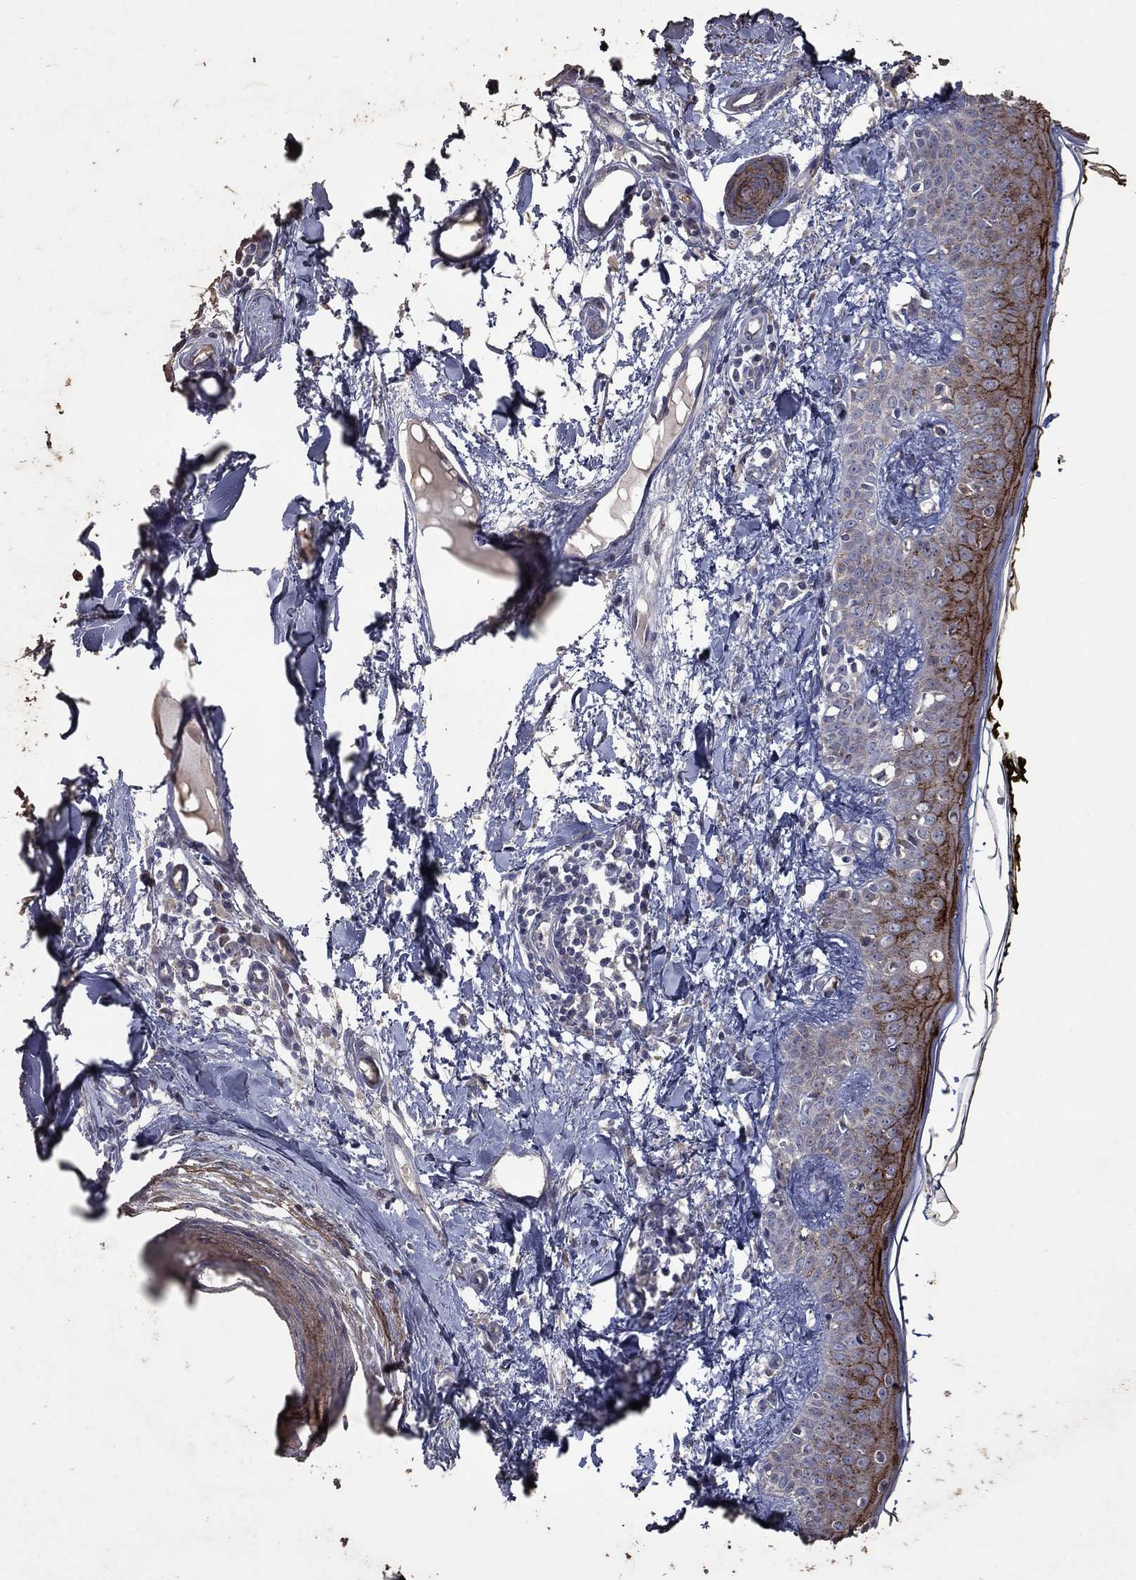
{"staining": {"intensity": "negative", "quantity": "none", "location": "none"}, "tissue": "skin", "cell_type": "Fibroblasts", "image_type": "normal", "snomed": [{"axis": "morphology", "description": "Normal tissue, NOS"}, {"axis": "topography", "description": "Skin"}], "caption": "A micrograph of human skin is negative for staining in fibroblasts. (DAB immunohistochemistry visualized using brightfield microscopy, high magnification).", "gene": "SDC1", "patient": {"sex": "male", "age": 76}}